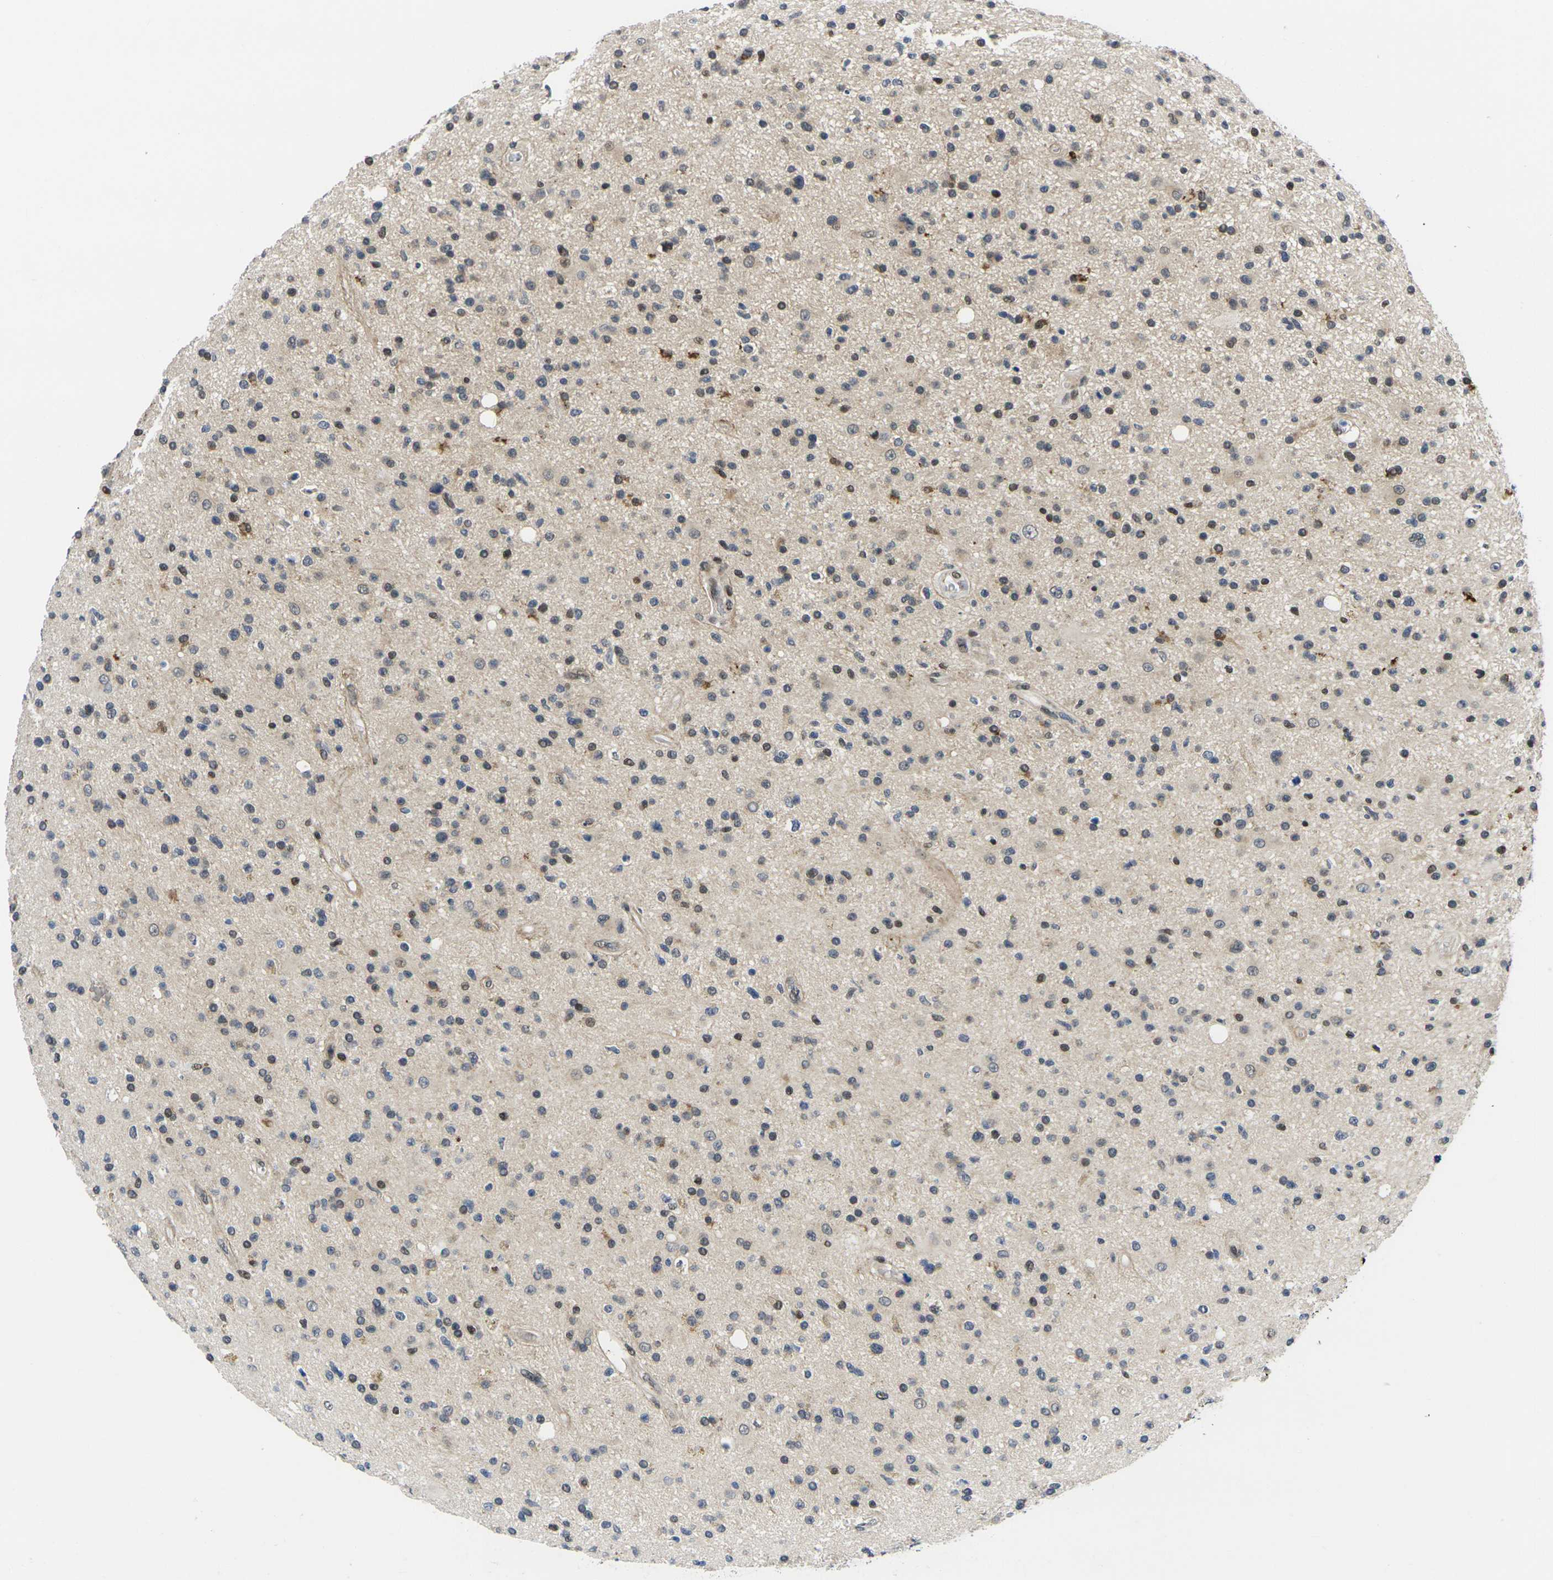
{"staining": {"intensity": "moderate", "quantity": "<25%", "location": "nuclear"}, "tissue": "glioma", "cell_type": "Tumor cells", "image_type": "cancer", "snomed": [{"axis": "morphology", "description": "Glioma, malignant, High grade"}, {"axis": "topography", "description": "Brain"}], "caption": "Human glioma stained with a brown dye shows moderate nuclear positive expression in about <25% of tumor cells.", "gene": "RBM7", "patient": {"sex": "male", "age": 33}}